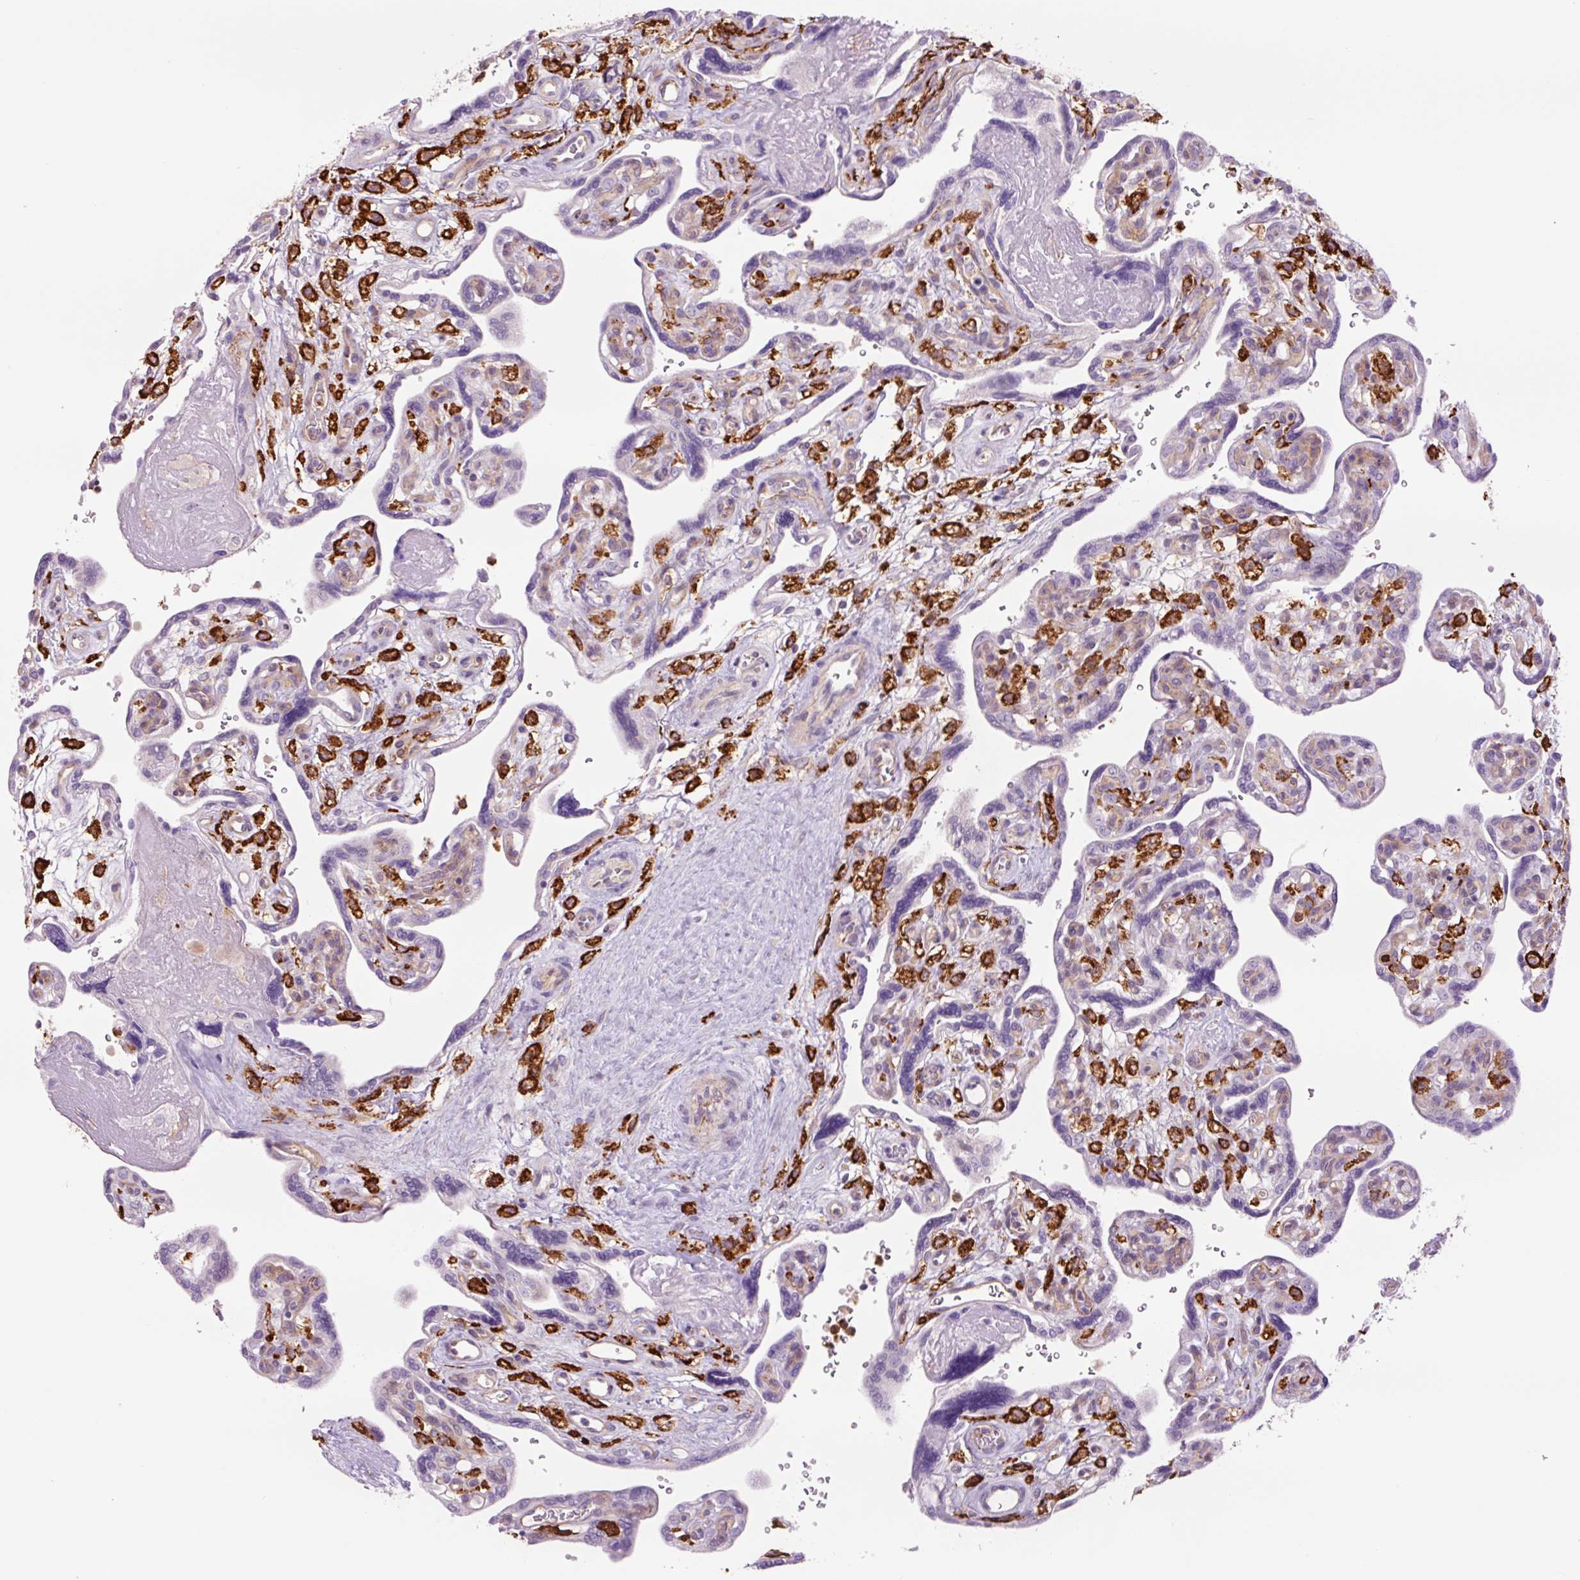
{"staining": {"intensity": "moderate", "quantity": "<25%", "location": "cytoplasmic/membranous"}, "tissue": "placenta", "cell_type": "Decidual cells", "image_type": "normal", "snomed": [{"axis": "morphology", "description": "Normal tissue, NOS"}, {"axis": "topography", "description": "Placenta"}], "caption": "This is a photomicrograph of immunohistochemistry staining of unremarkable placenta, which shows moderate expression in the cytoplasmic/membranous of decidual cells.", "gene": "SH2D6", "patient": {"sex": "female", "age": 39}}